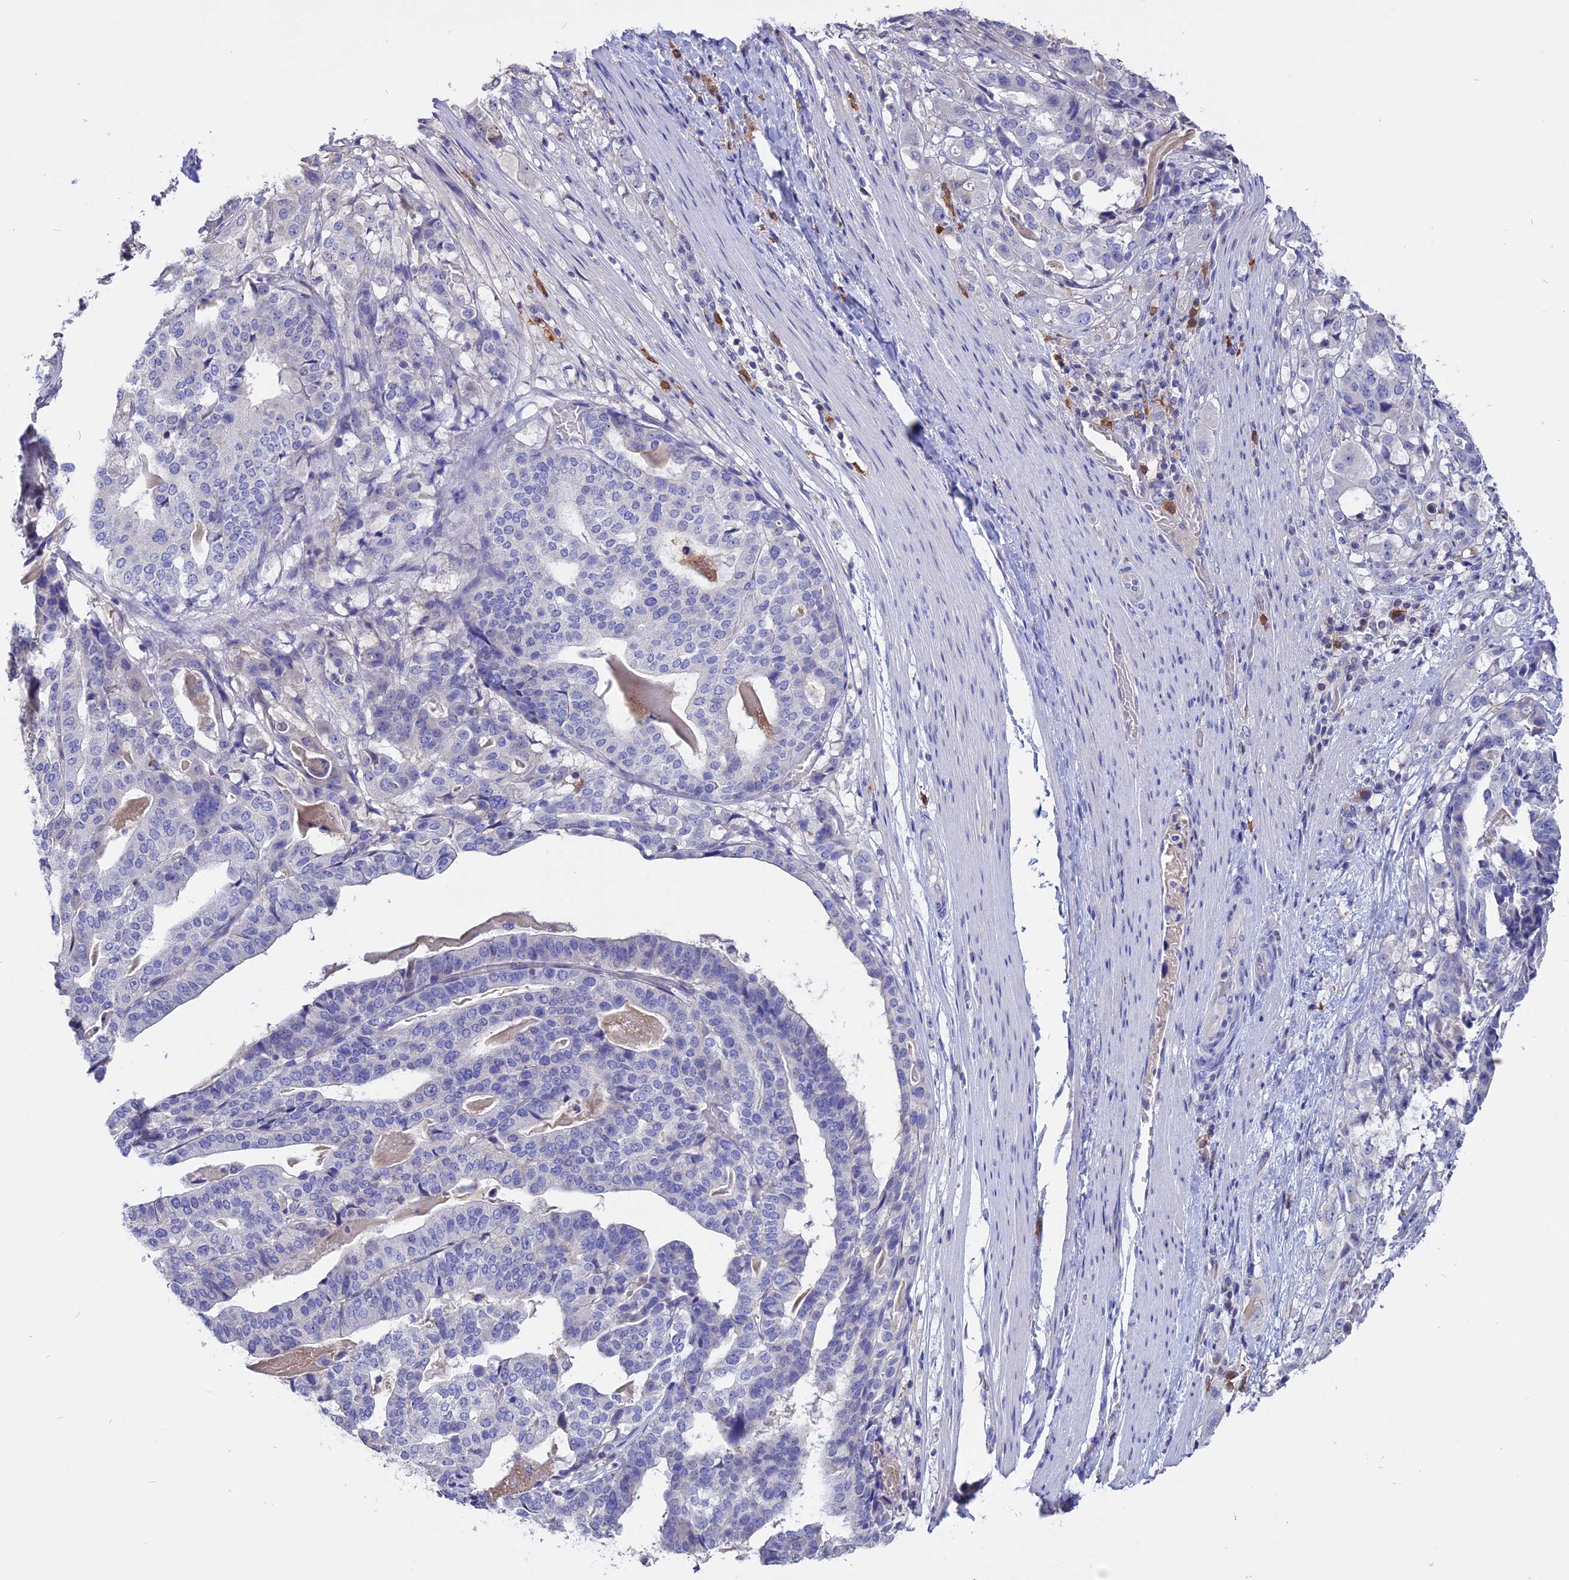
{"staining": {"intensity": "negative", "quantity": "none", "location": "none"}, "tissue": "stomach cancer", "cell_type": "Tumor cells", "image_type": "cancer", "snomed": [{"axis": "morphology", "description": "Adenocarcinoma, NOS"}, {"axis": "topography", "description": "Stomach"}], "caption": "An immunohistochemistry (IHC) image of stomach adenocarcinoma is shown. There is no staining in tumor cells of stomach adenocarcinoma.", "gene": "CARMIL2", "patient": {"sex": "male", "age": 48}}